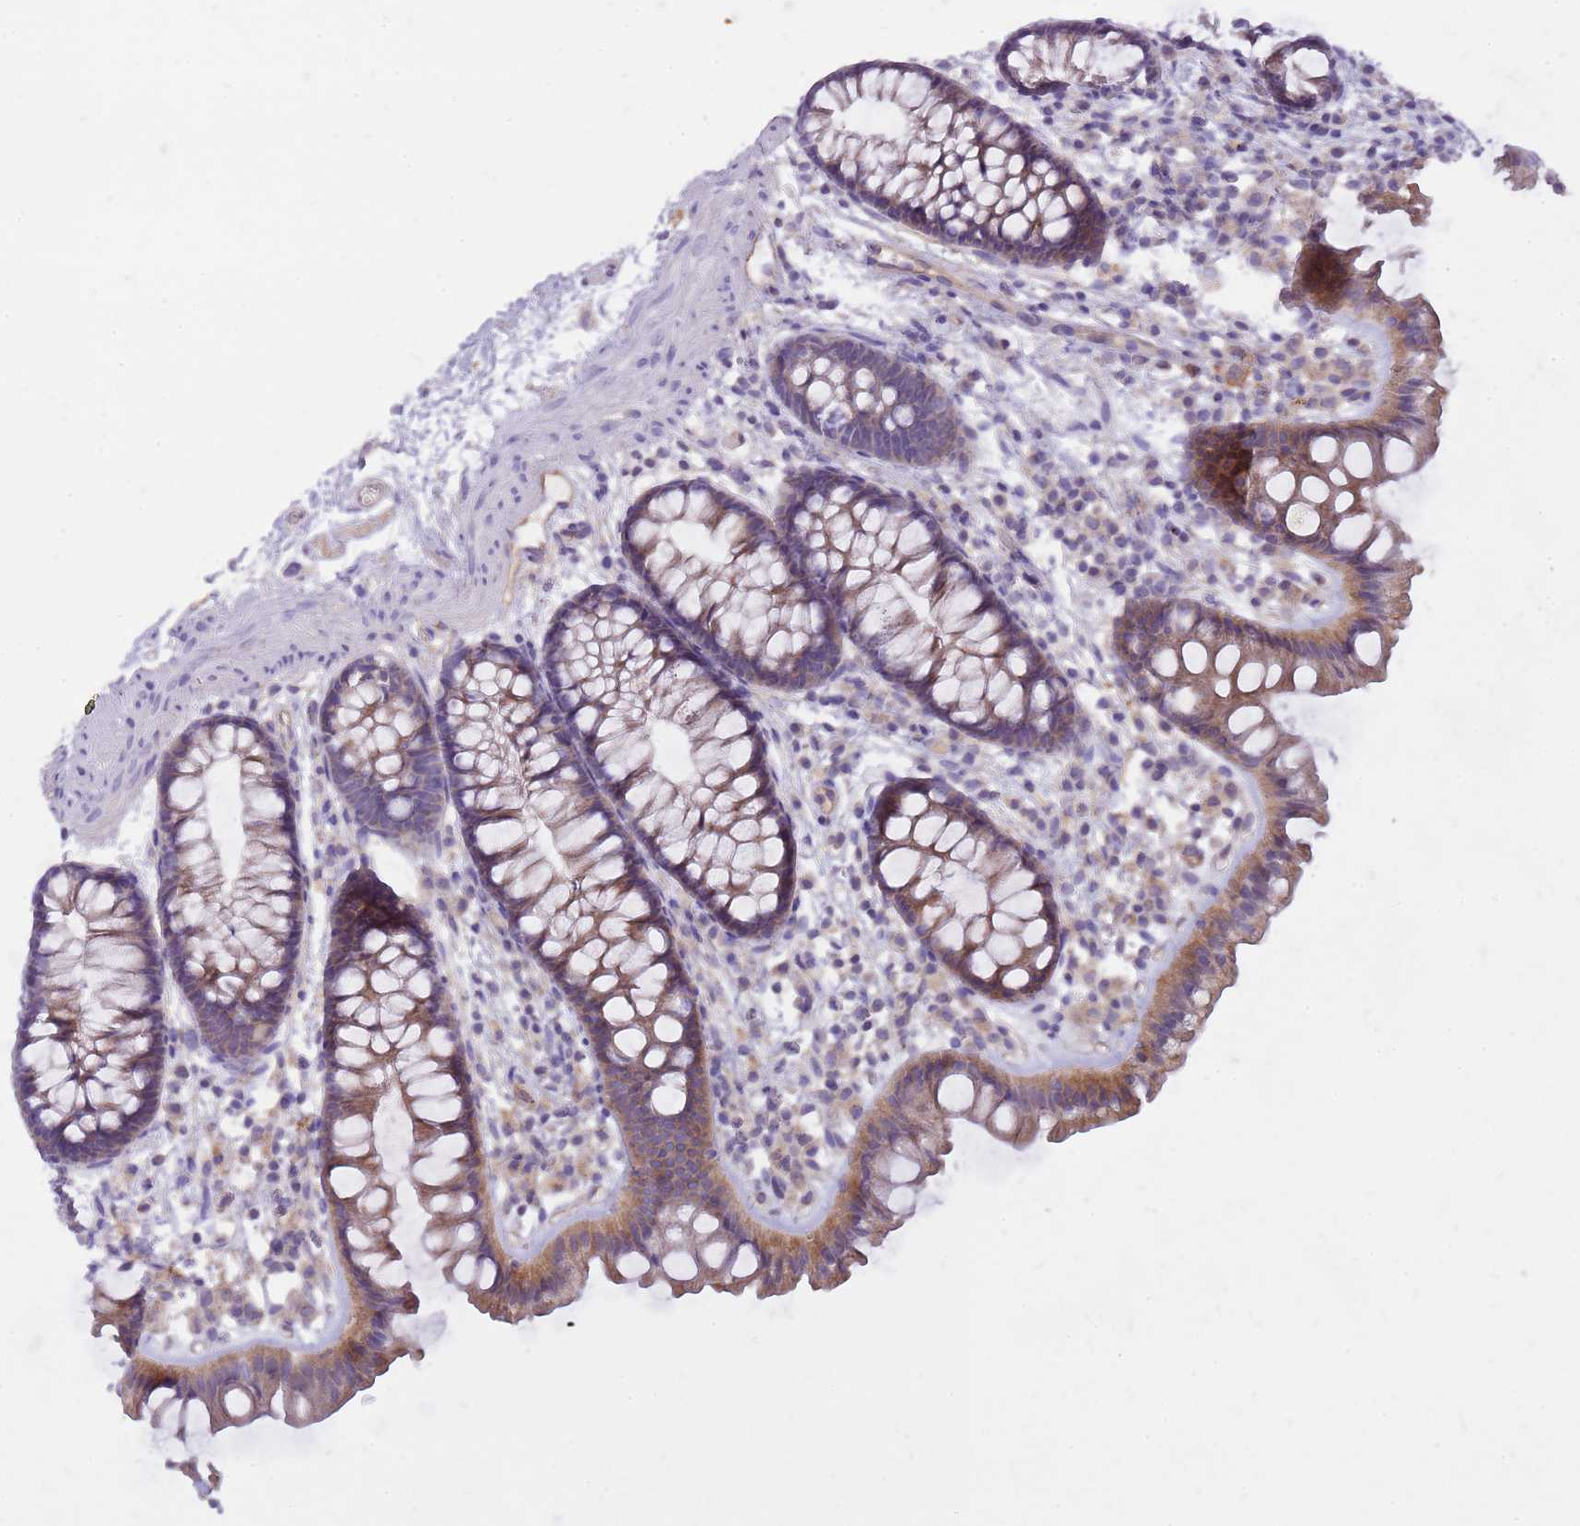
{"staining": {"intensity": "weak", "quantity": ">75%", "location": "cytoplasmic/membranous"}, "tissue": "colon", "cell_type": "Endothelial cells", "image_type": "normal", "snomed": [{"axis": "morphology", "description": "Normal tissue, NOS"}, {"axis": "topography", "description": "Colon"}], "caption": "Normal colon was stained to show a protein in brown. There is low levels of weak cytoplasmic/membranous staining in approximately >75% of endothelial cells. Ihc stains the protein of interest in brown and the nuclei are stained blue.", "gene": "NTN4", "patient": {"sex": "female", "age": 62}}